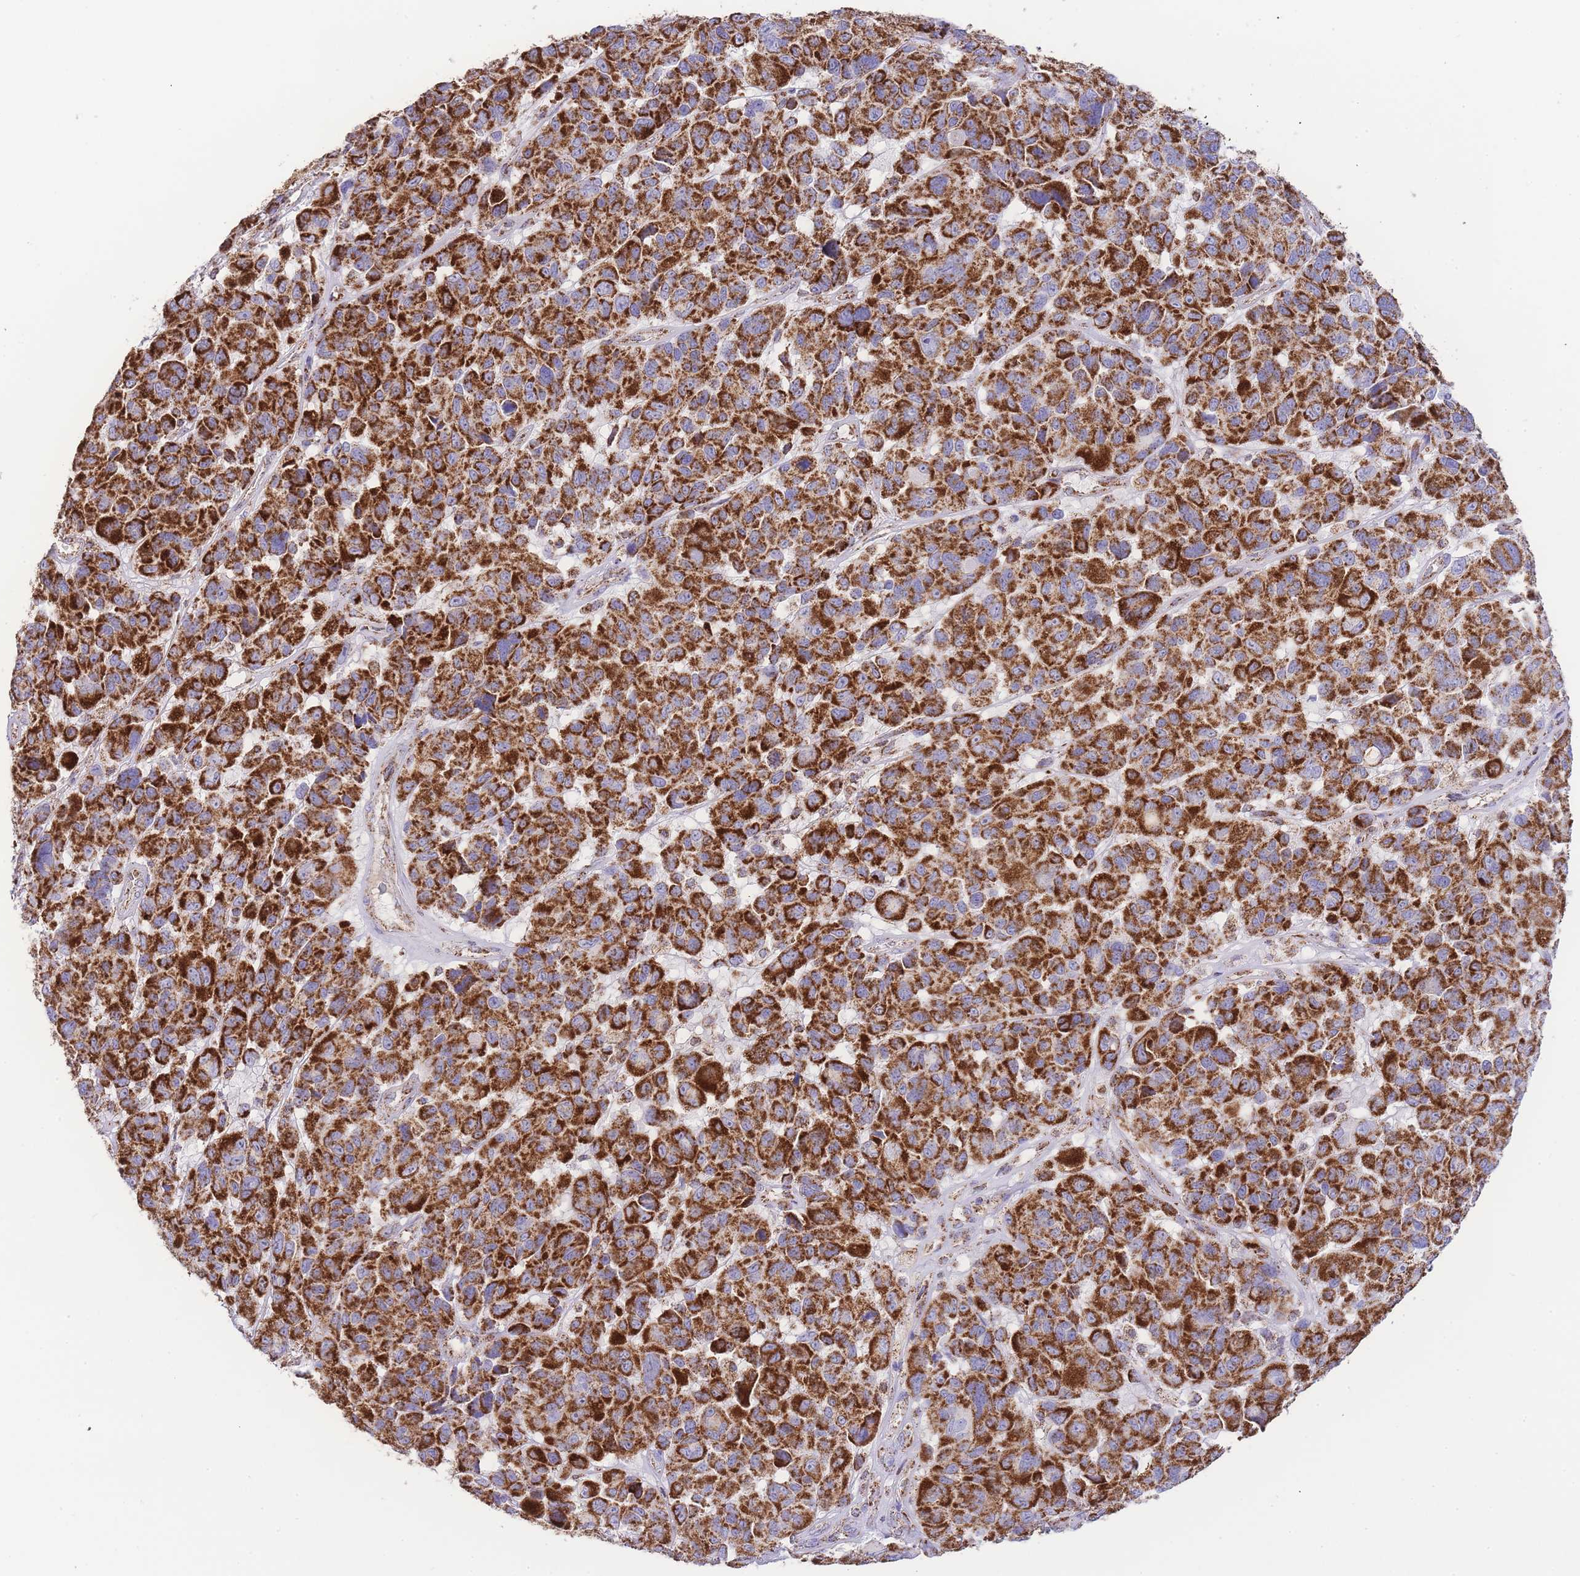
{"staining": {"intensity": "strong", "quantity": ">75%", "location": "cytoplasmic/membranous"}, "tissue": "melanoma", "cell_type": "Tumor cells", "image_type": "cancer", "snomed": [{"axis": "morphology", "description": "Malignant melanoma, NOS"}, {"axis": "topography", "description": "Skin"}], "caption": "Malignant melanoma stained with a protein marker displays strong staining in tumor cells.", "gene": "GSTM1", "patient": {"sex": "female", "age": 66}}